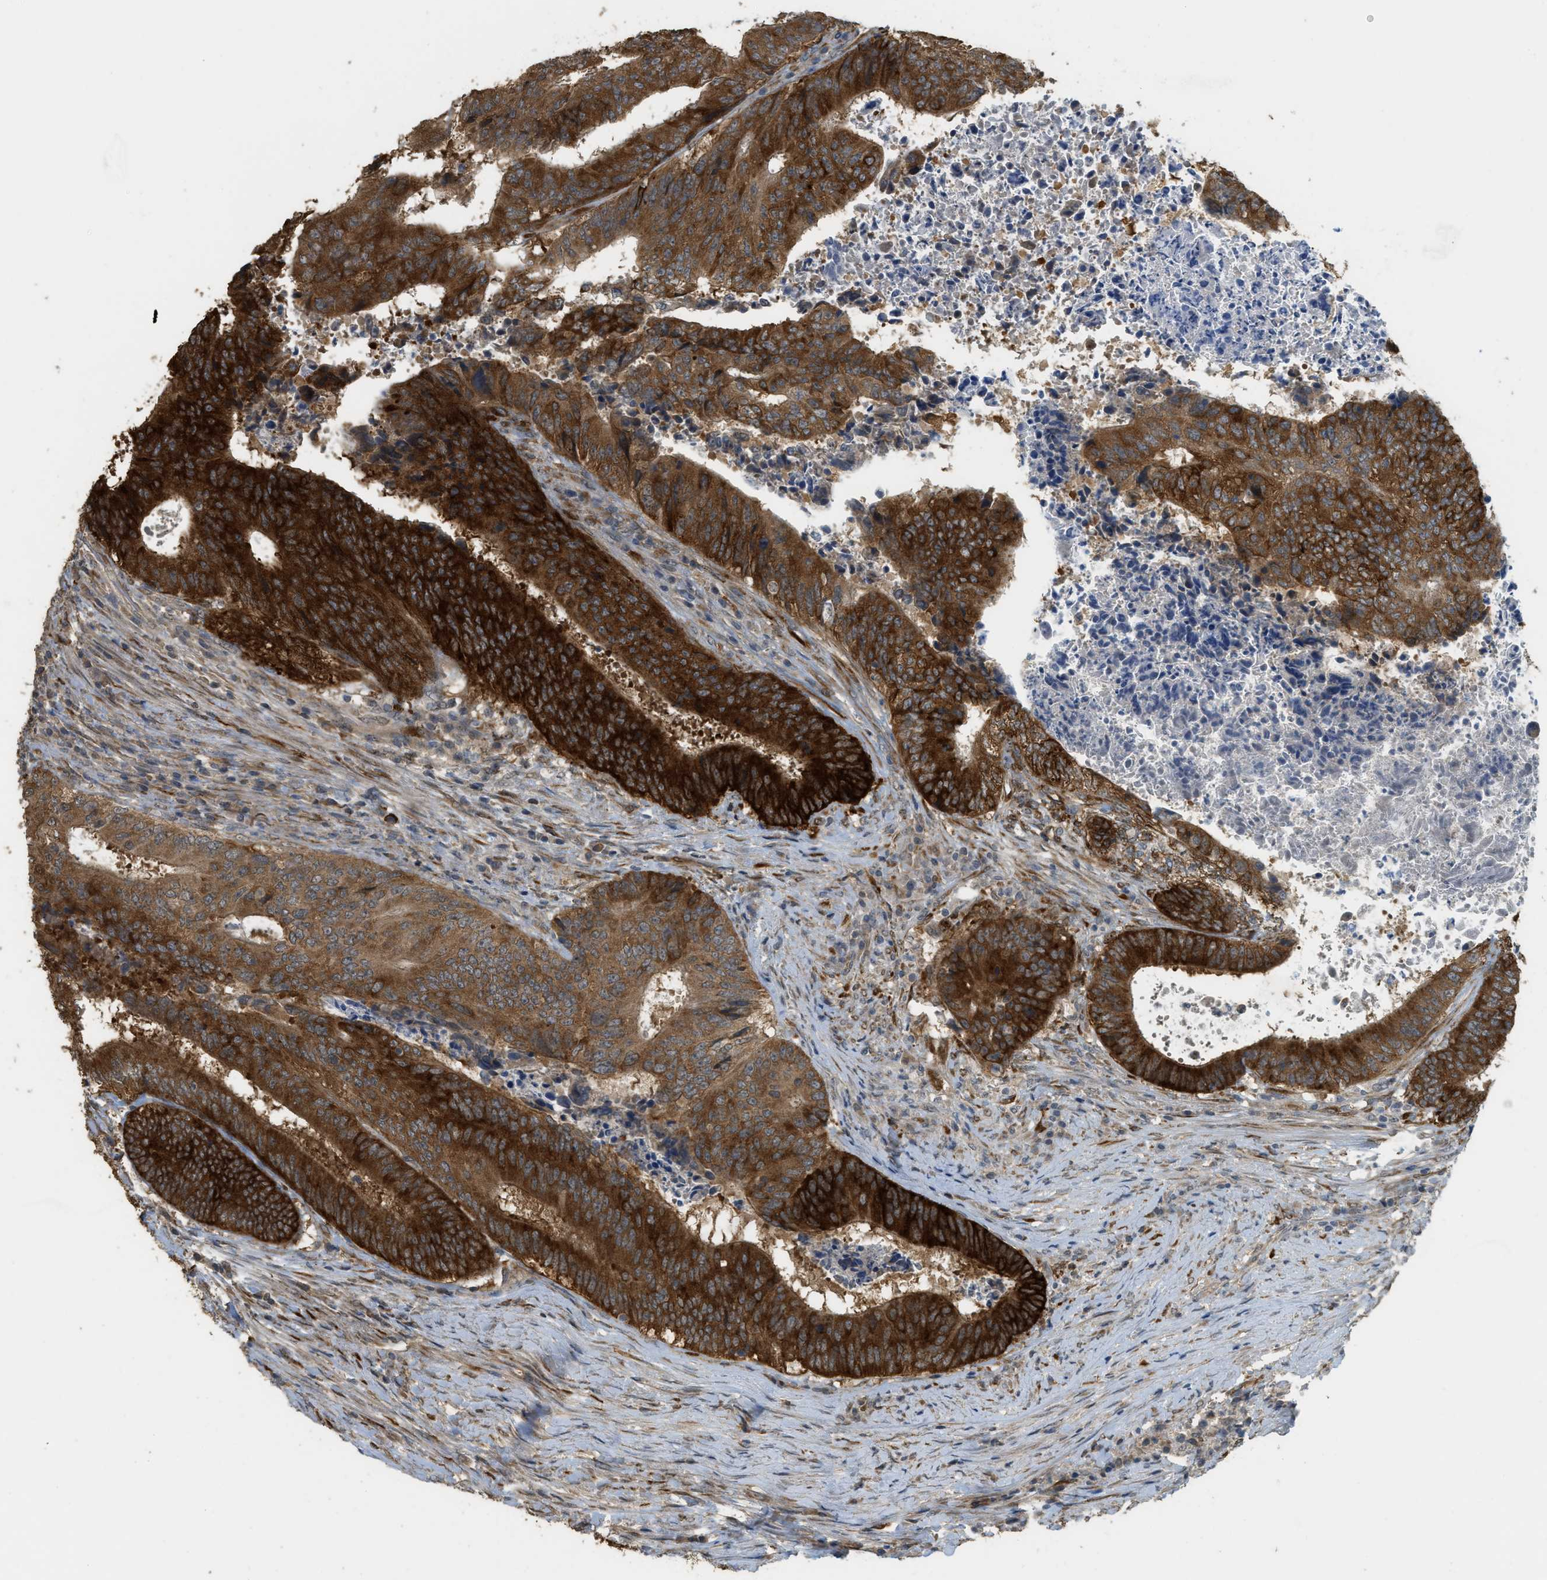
{"staining": {"intensity": "strong", "quantity": ">75%", "location": "cytoplasmic/membranous"}, "tissue": "colorectal cancer", "cell_type": "Tumor cells", "image_type": "cancer", "snomed": [{"axis": "morphology", "description": "Adenocarcinoma, NOS"}, {"axis": "topography", "description": "Rectum"}], "caption": "IHC micrograph of colorectal cancer stained for a protein (brown), which reveals high levels of strong cytoplasmic/membranous expression in approximately >75% of tumor cells.", "gene": "IGF2BP2", "patient": {"sex": "male", "age": 72}}